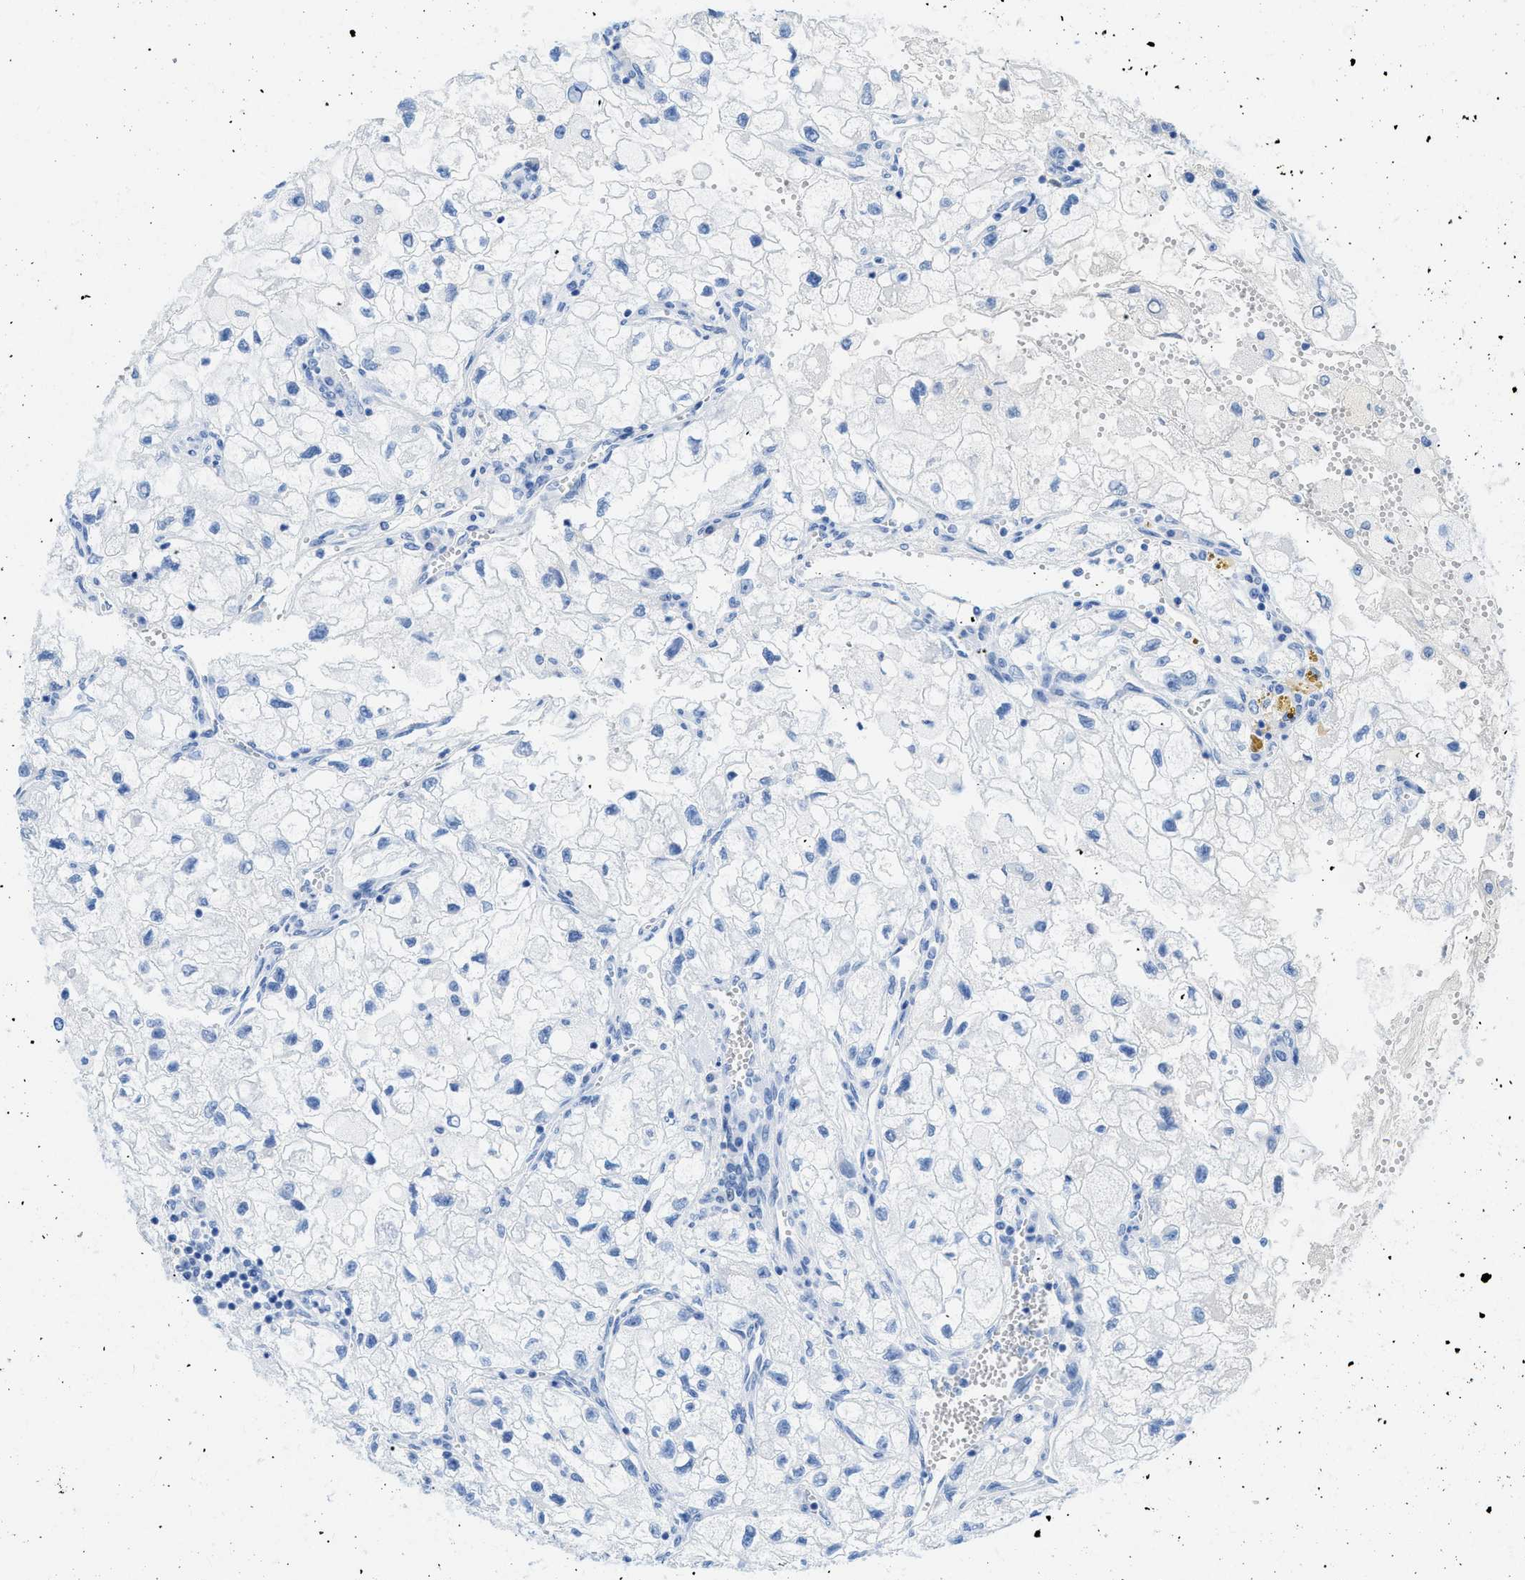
{"staining": {"intensity": "negative", "quantity": "none", "location": "none"}, "tissue": "renal cancer", "cell_type": "Tumor cells", "image_type": "cancer", "snomed": [{"axis": "morphology", "description": "Adenocarcinoma, NOS"}, {"axis": "topography", "description": "Kidney"}], "caption": "Renal adenocarcinoma stained for a protein using immunohistochemistry demonstrates no positivity tumor cells.", "gene": "COL3A1", "patient": {"sex": "female", "age": 70}}